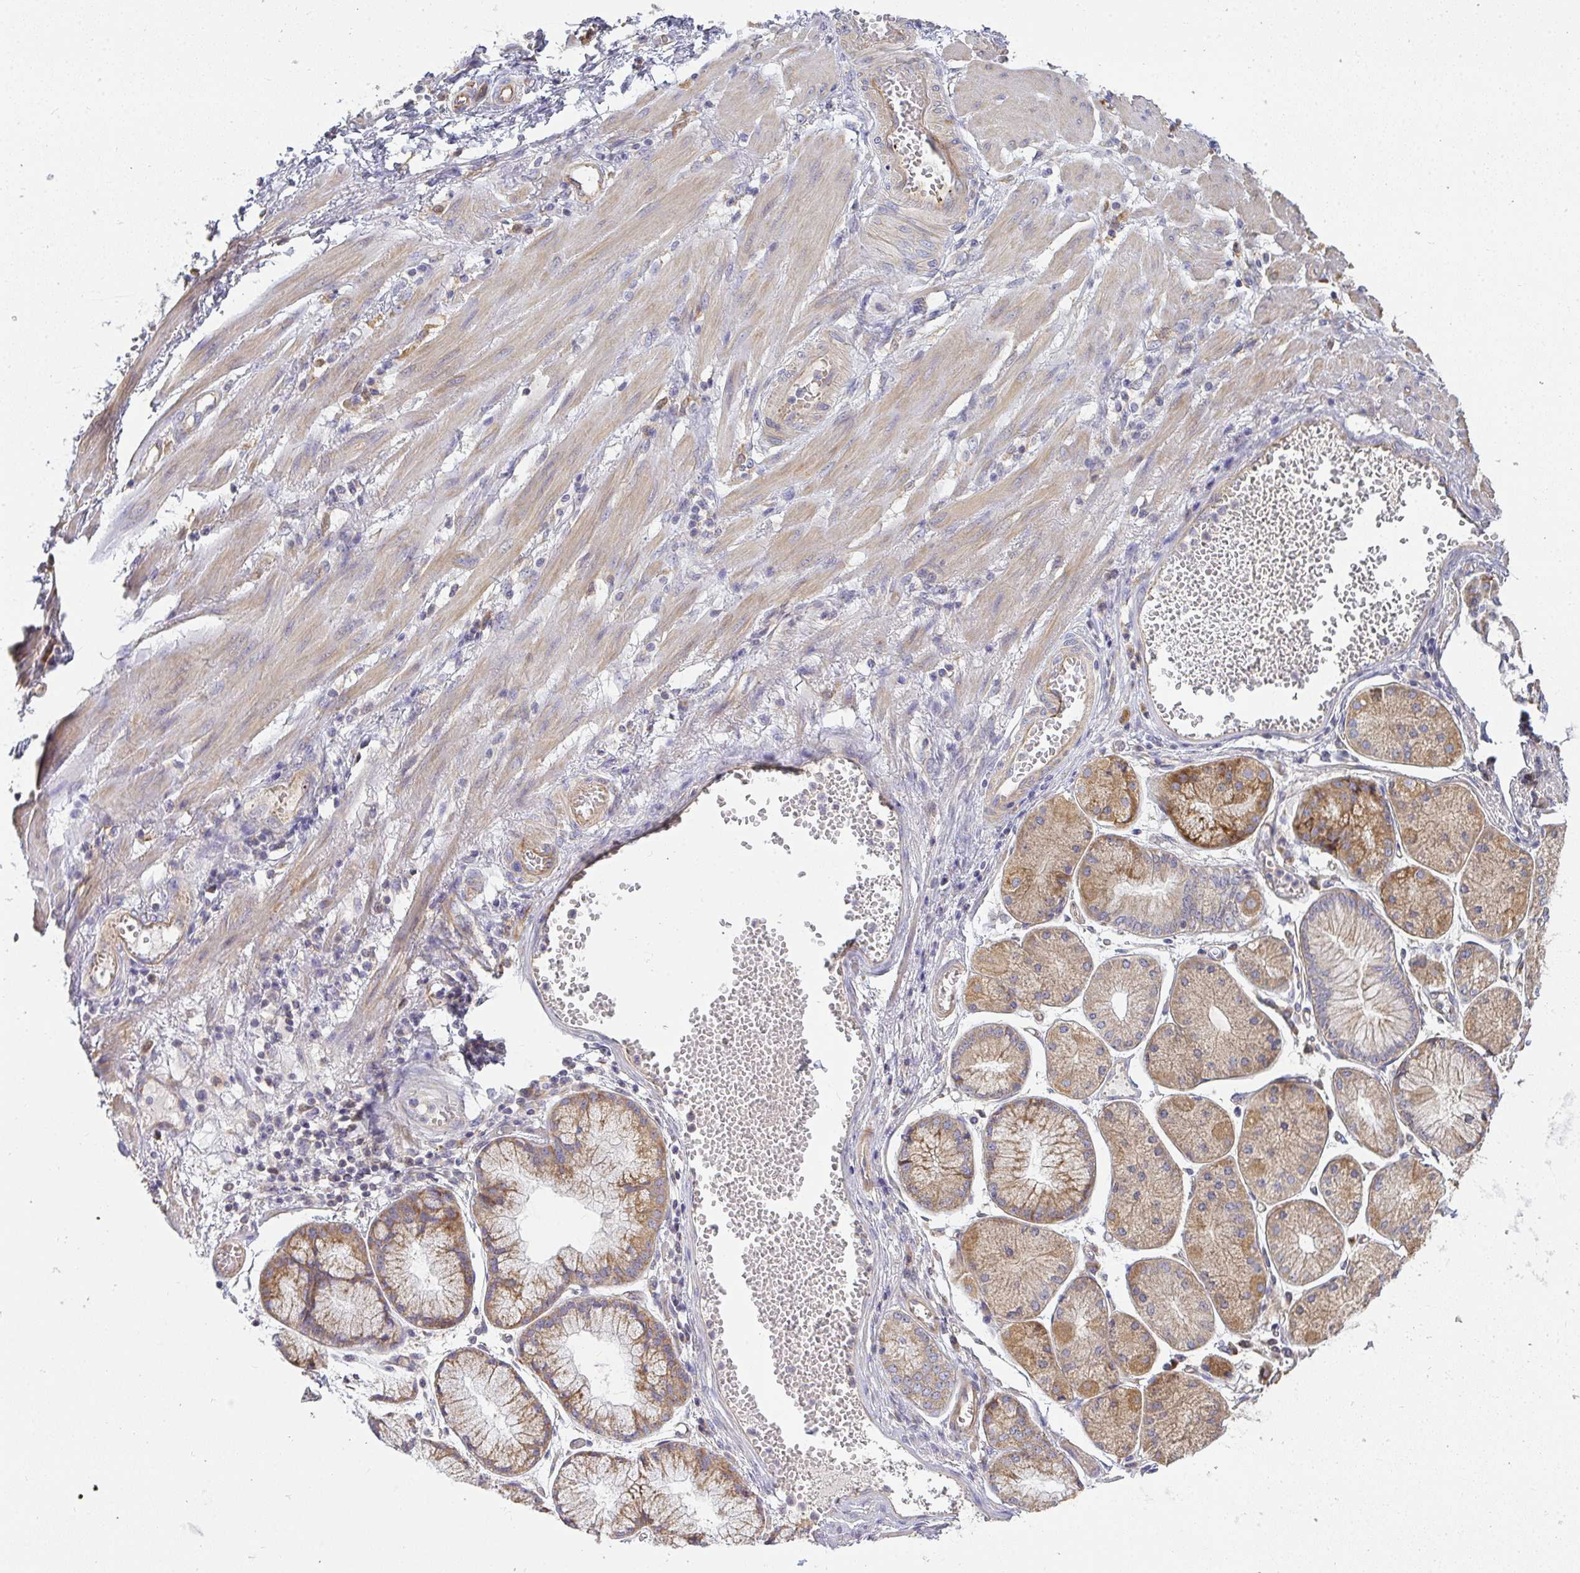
{"staining": {"intensity": "weak", "quantity": ">75%", "location": "cytoplasmic/membranous"}, "tissue": "stomach cancer", "cell_type": "Tumor cells", "image_type": "cancer", "snomed": [{"axis": "morphology", "description": "Adenocarcinoma, NOS"}, {"axis": "topography", "description": "Stomach, upper"}], "caption": "Stomach cancer tissue displays weak cytoplasmic/membranous staining in approximately >75% of tumor cells, visualized by immunohistochemistry. (DAB = brown stain, brightfield microscopy at high magnification).", "gene": "B4GALT6", "patient": {"sex": "male", "age": 69}}